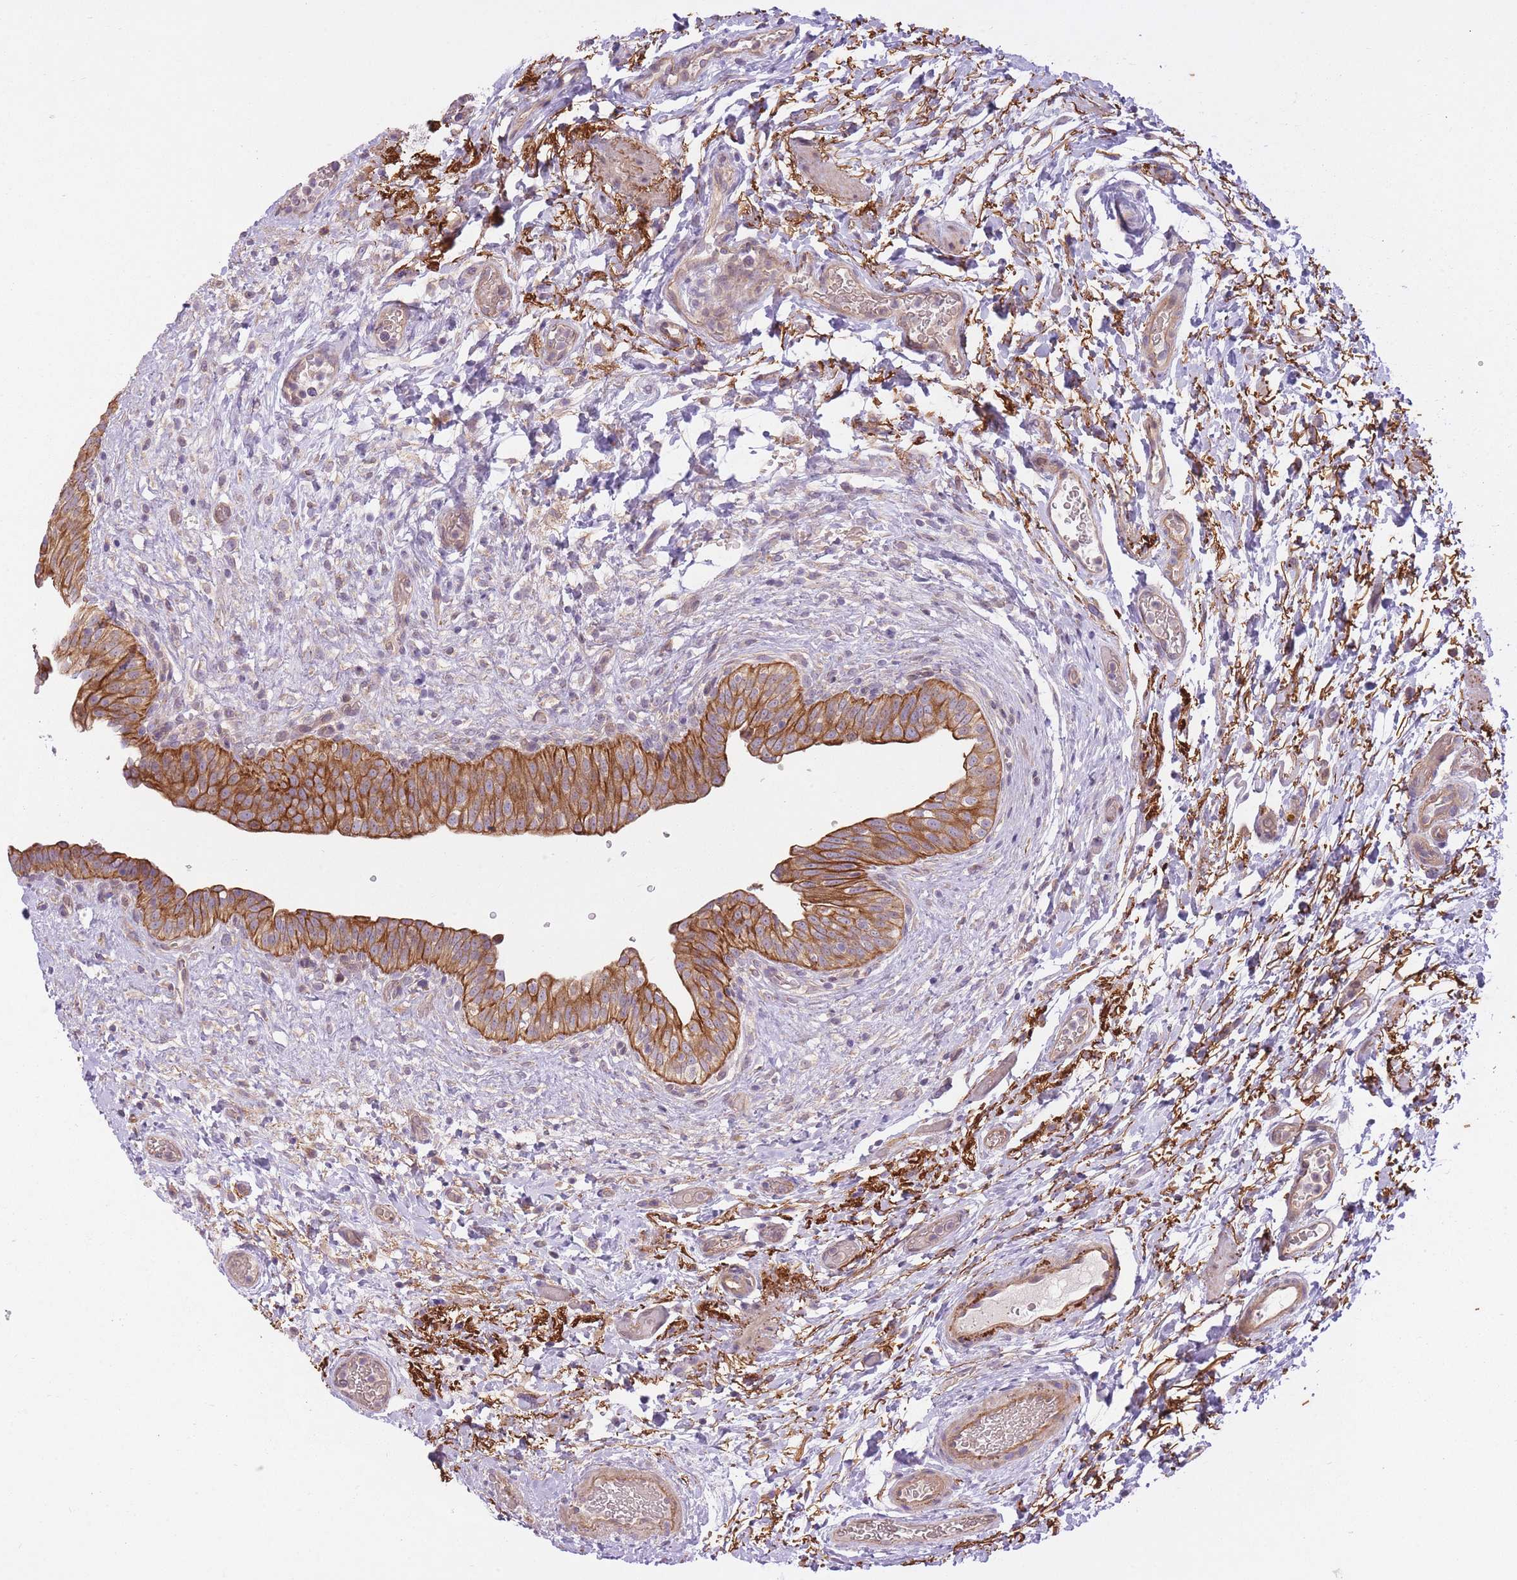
{"staining": {"intensity": "moderate", "quantity": ">75%", "location": "cytoplasmic/membranous"}, "tissue": "urinary bladder", "cell_type": "Urothelial cells", "image_type": "normal", "snomed": [{"axis": "morphology", "description": "Normal tissue, NOS"}, {"axis": "topography", "description": "Urinary bladder"}], "caption": "Approximately >75% of urothelial cells in unremarkable human urinary bladder show moderate cytoplasmic/membranous protein staining as visualized by brown immunohistochemical staining.", "gene": "REV1", "patient": {"sex": "male", "age": 69}}